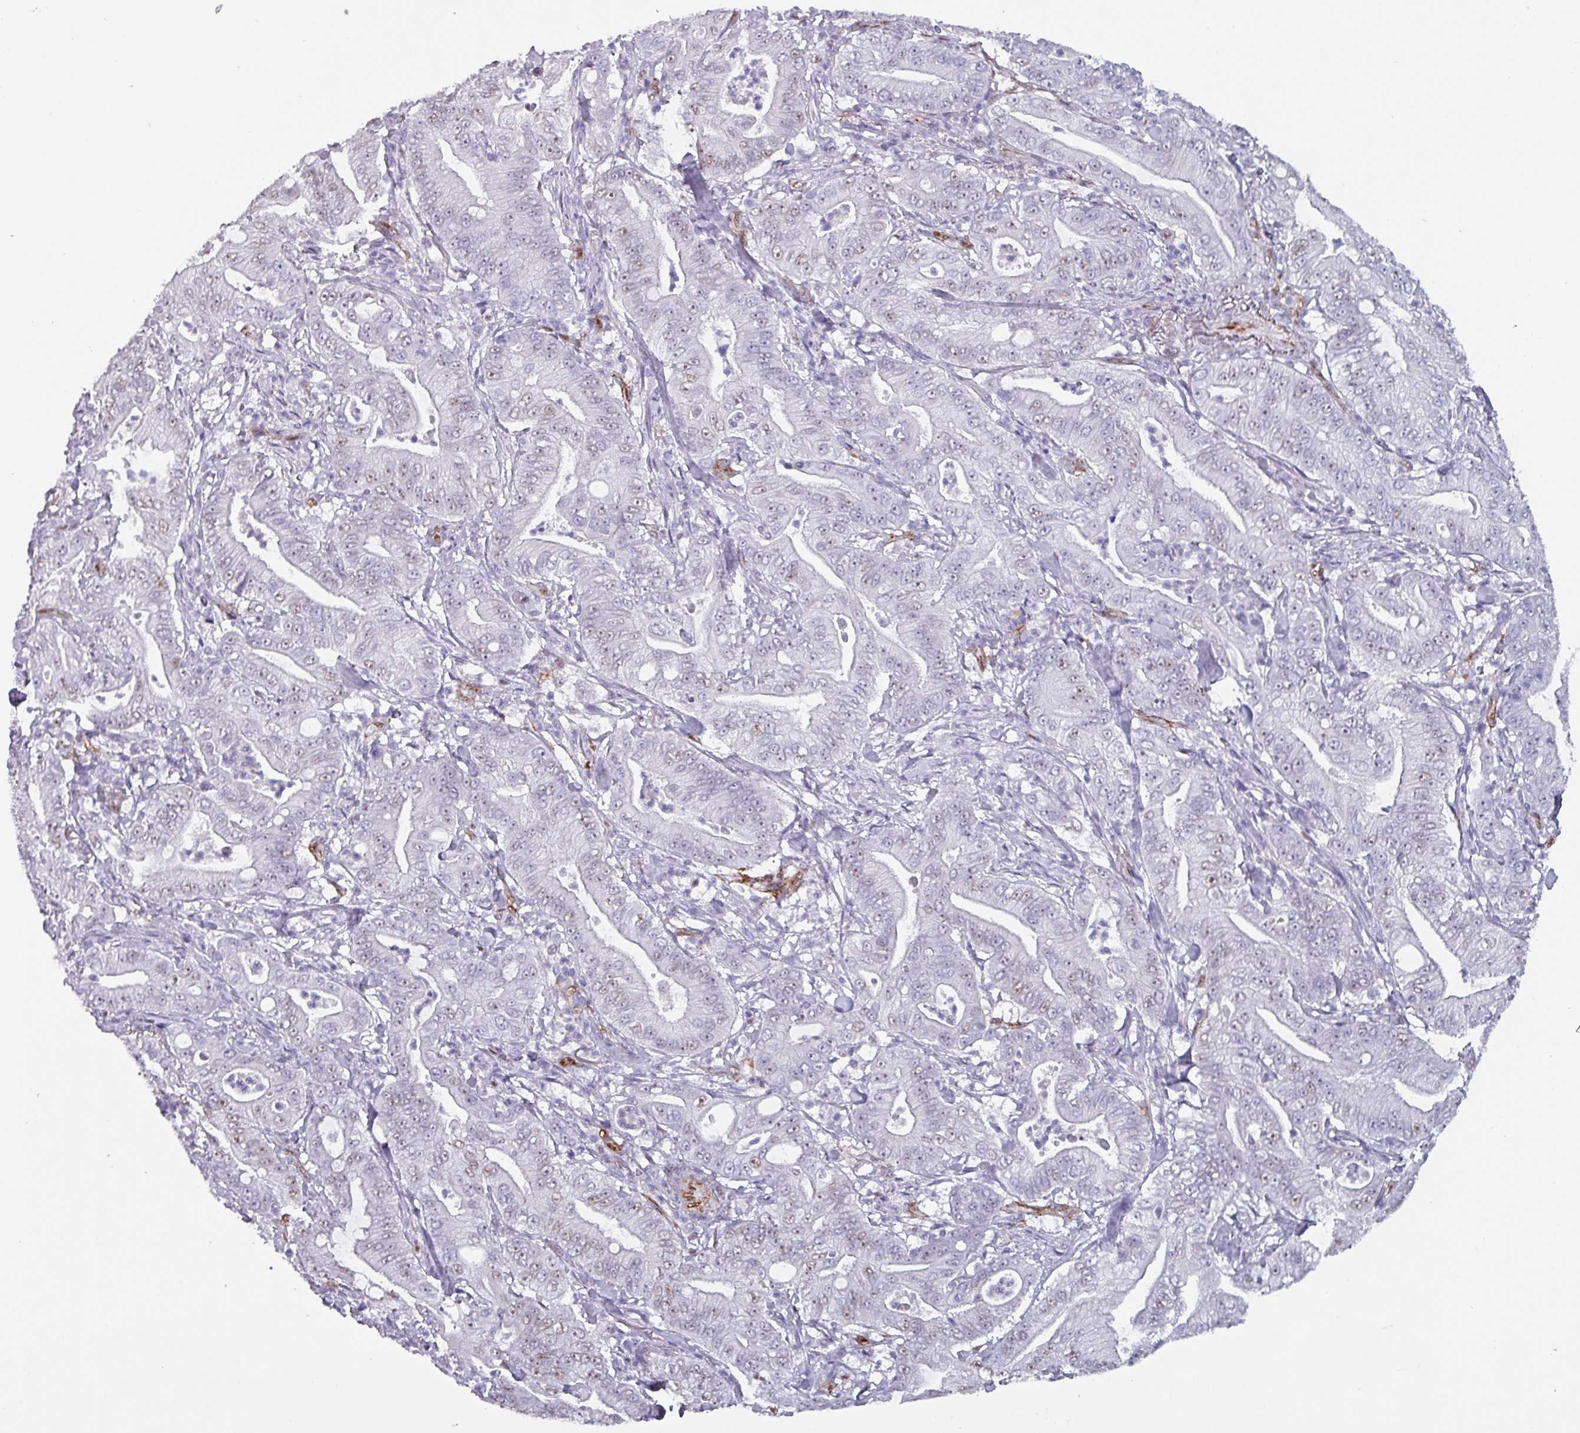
{"staining": {"intensity": "weak", "quantity": "25%-75%", "location": "nuclear"}, "tissue": "pancreatic cancer", "cell_type": "Tumor cells", "image_type": "cancer", "snomed": [{"axis": "morphology", "description": "Adenocarcinoma, NOS"}, {"axis": "topography", "description": "Pancreas"}], "caption": "Pancreatic cancer was stained to show a protein in brown. There is low levels of weak nuclear positivity in about 25%-75% of tumor cells.", "gene": "ZNF816-ZNF321P", "patient": {"sex": "male", "age": 71}}